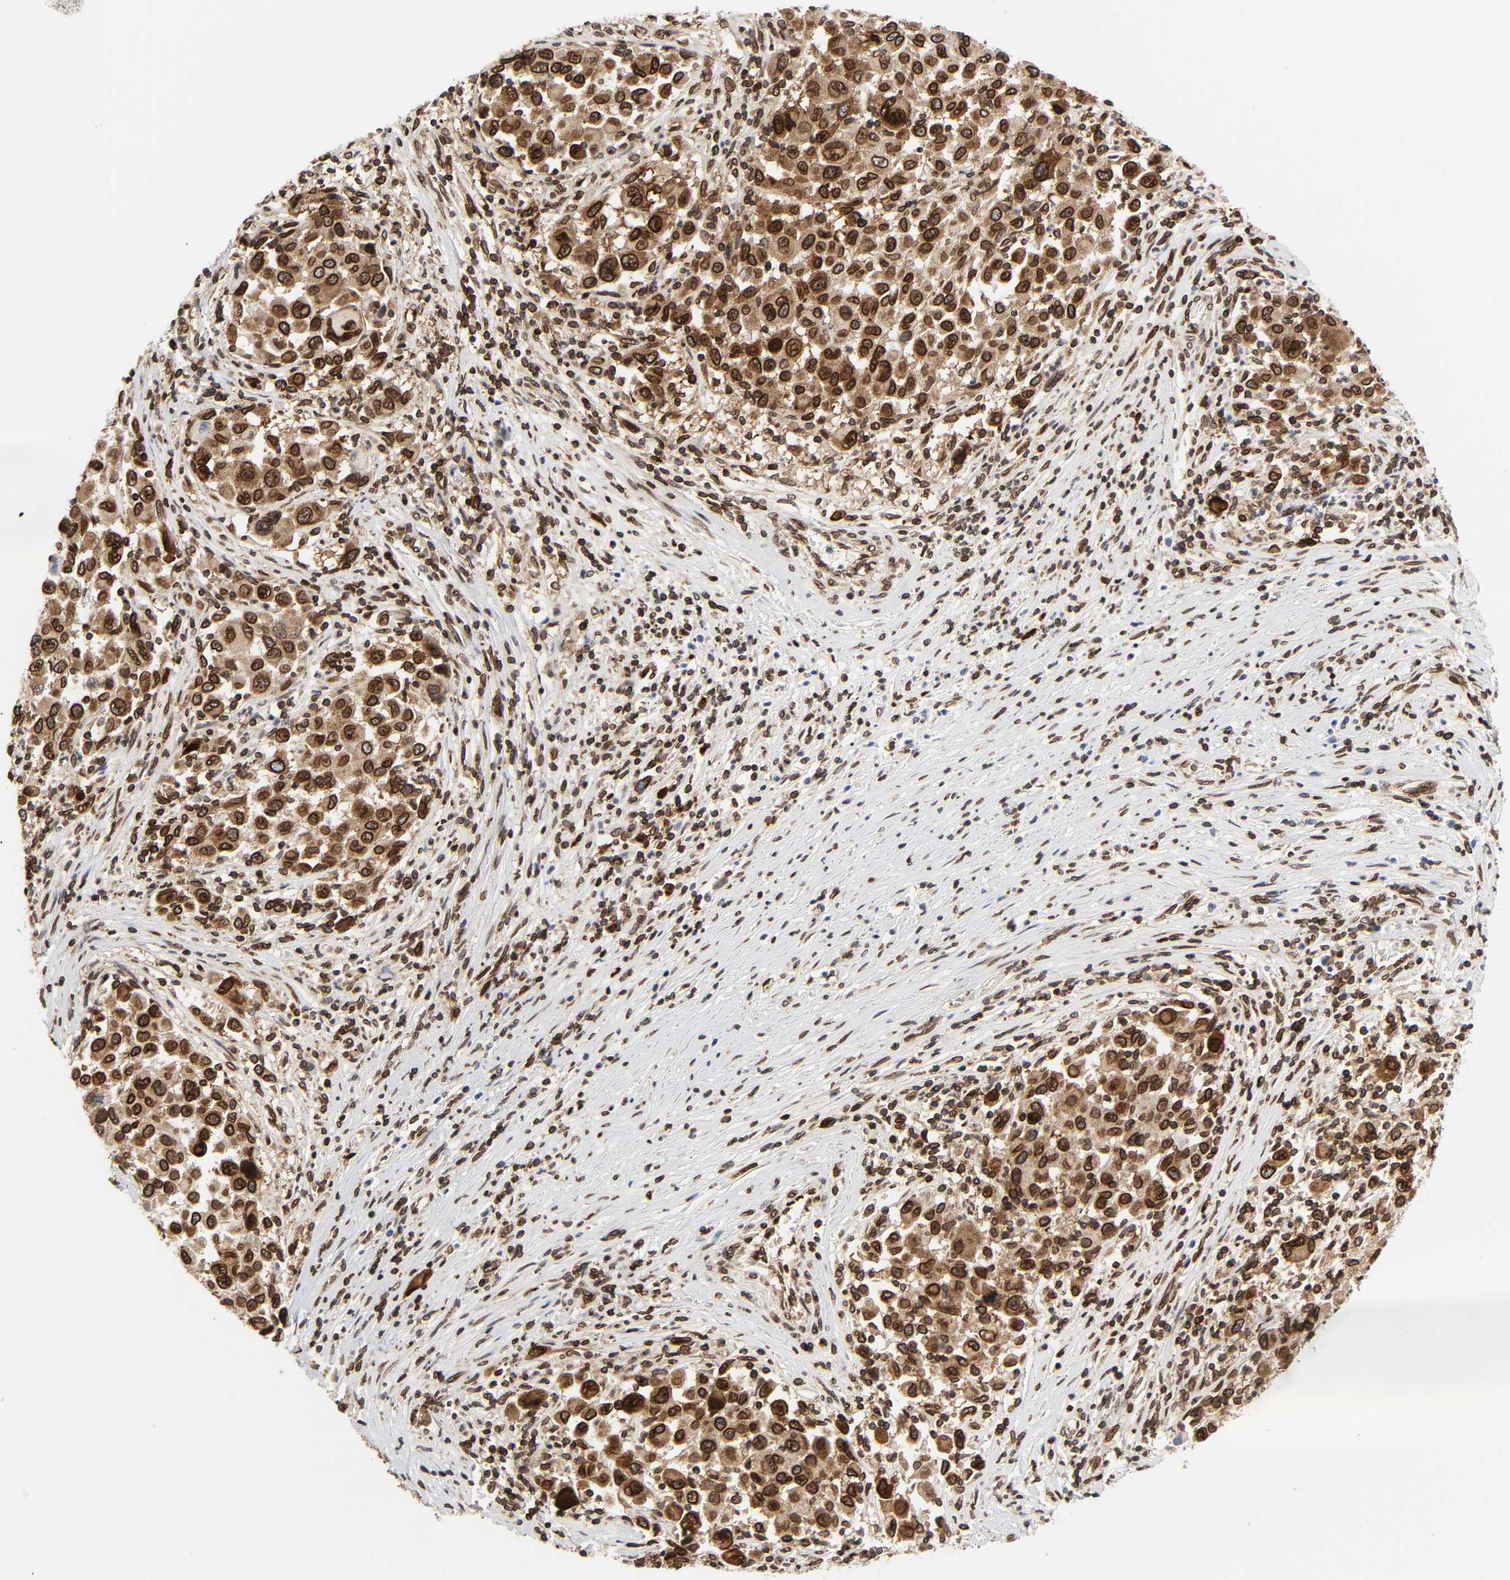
{"staining": {"intensity": "strong", "quantity": ">75%", "location": "cytoplasmic/membranous,nuclear"}, "tissue": "melanoma", "cell_type": "Tumor cells", "image_type": "cancer", "snomed": [{"axis": "morphology", "description": "Malignant melanoma, Metastatic site"}, {"axis": "topography", "description": "Lymph node"}], "caption": "High-power microscopy captured an immunohistochemistry image of melanoma, revealing strong cytoplasmic/membranous and nuclear positivity in about >75% of tumor cells.", "gene": "RANGAP1", "patient": {"sex": "male", "age": 61}}